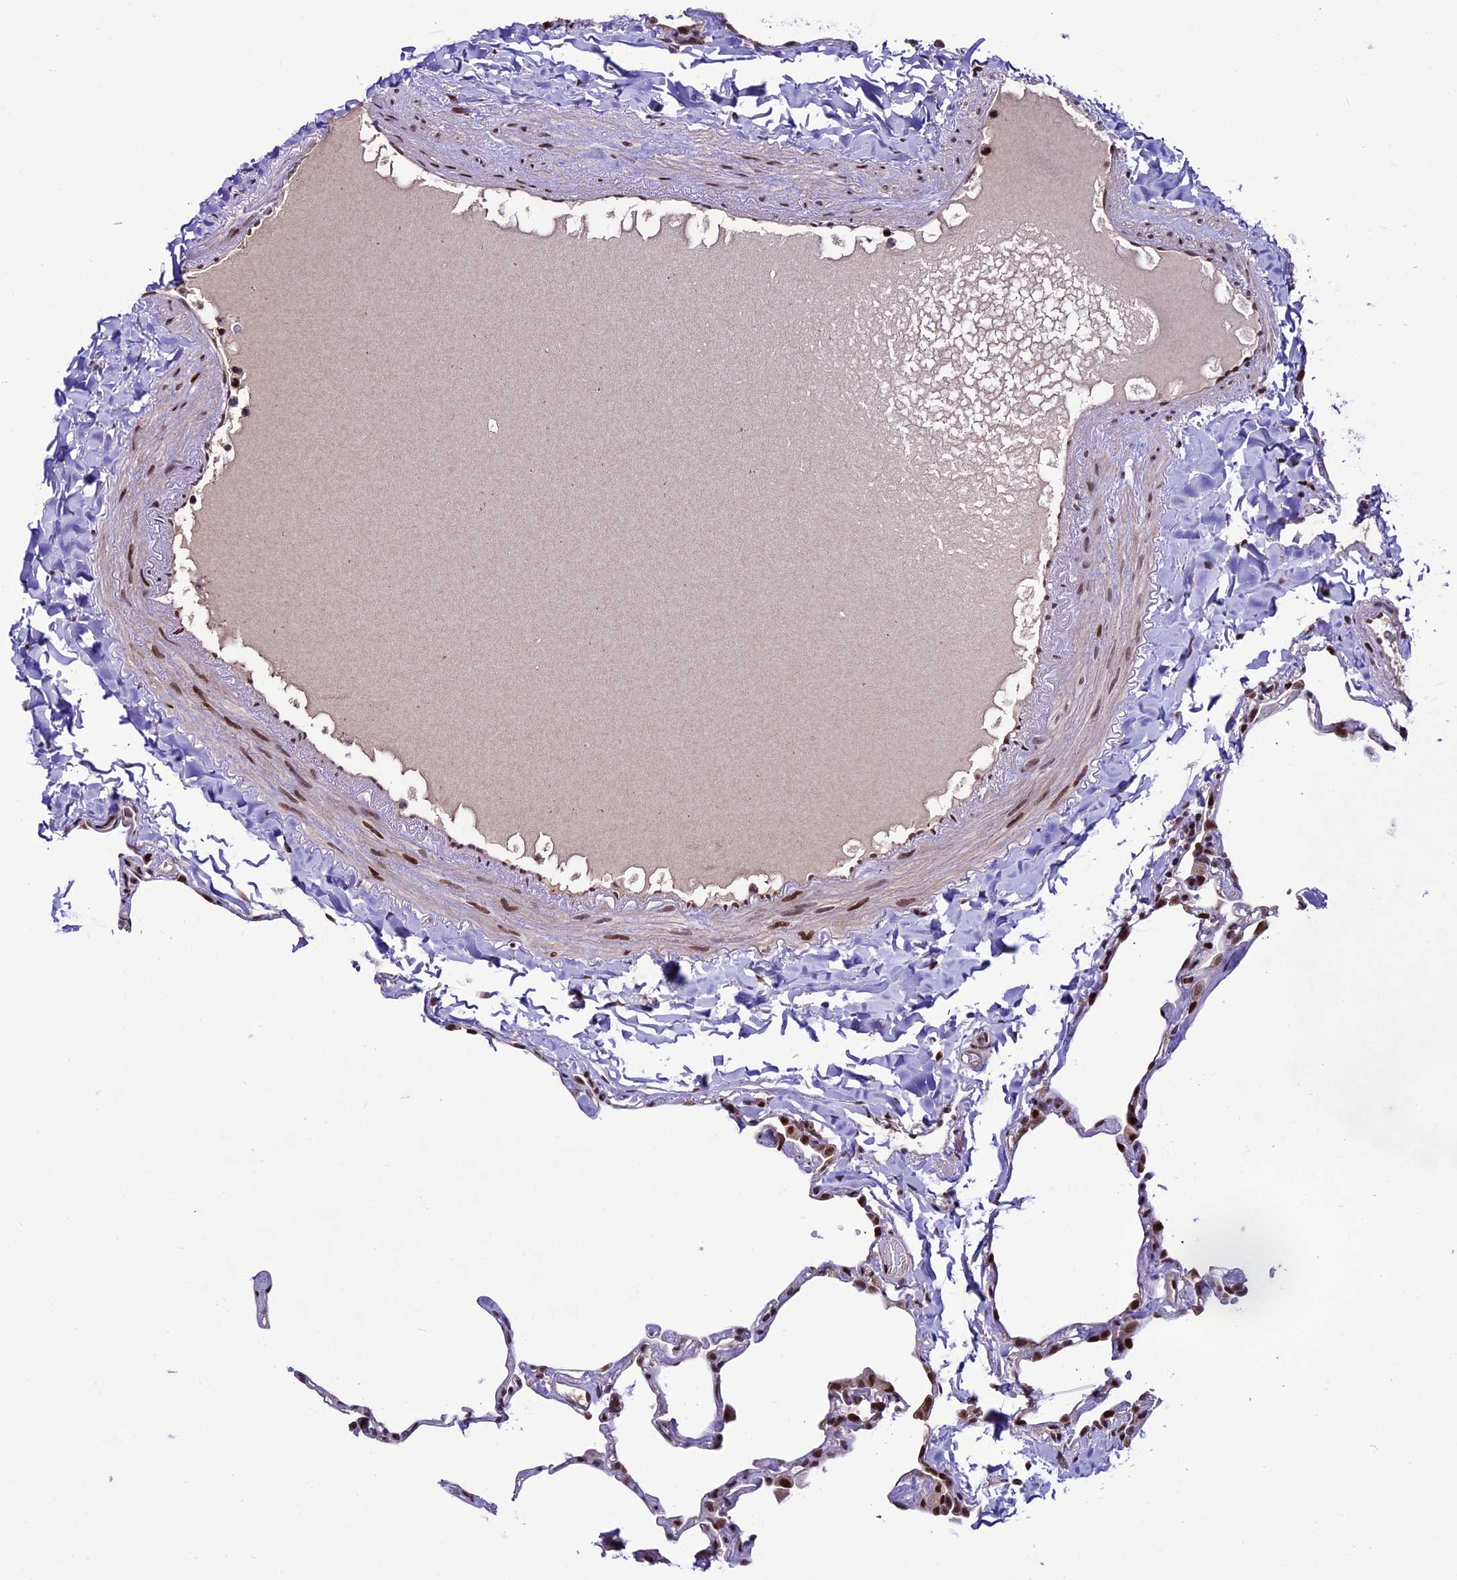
{"staining": {"intensity": "moderate", "quantity": "25%-75%", "location": "nuclear"}, "tissue": "lung", "cell_type": "Alveolar cells", "image_type": "normal", "snomed": [{"axis": "morphology", "description": "Normal tissue, NOS"}, {"axis": "topography", "description": "Lung"}], "caption": "Immunohistochemical staining of normal lung reveals medium levels of moderate nuclear expression in about 25%-75% of alveolar cells.", "gene": "TCP11L2", "patient": {"sex": "male", "age": 65}}